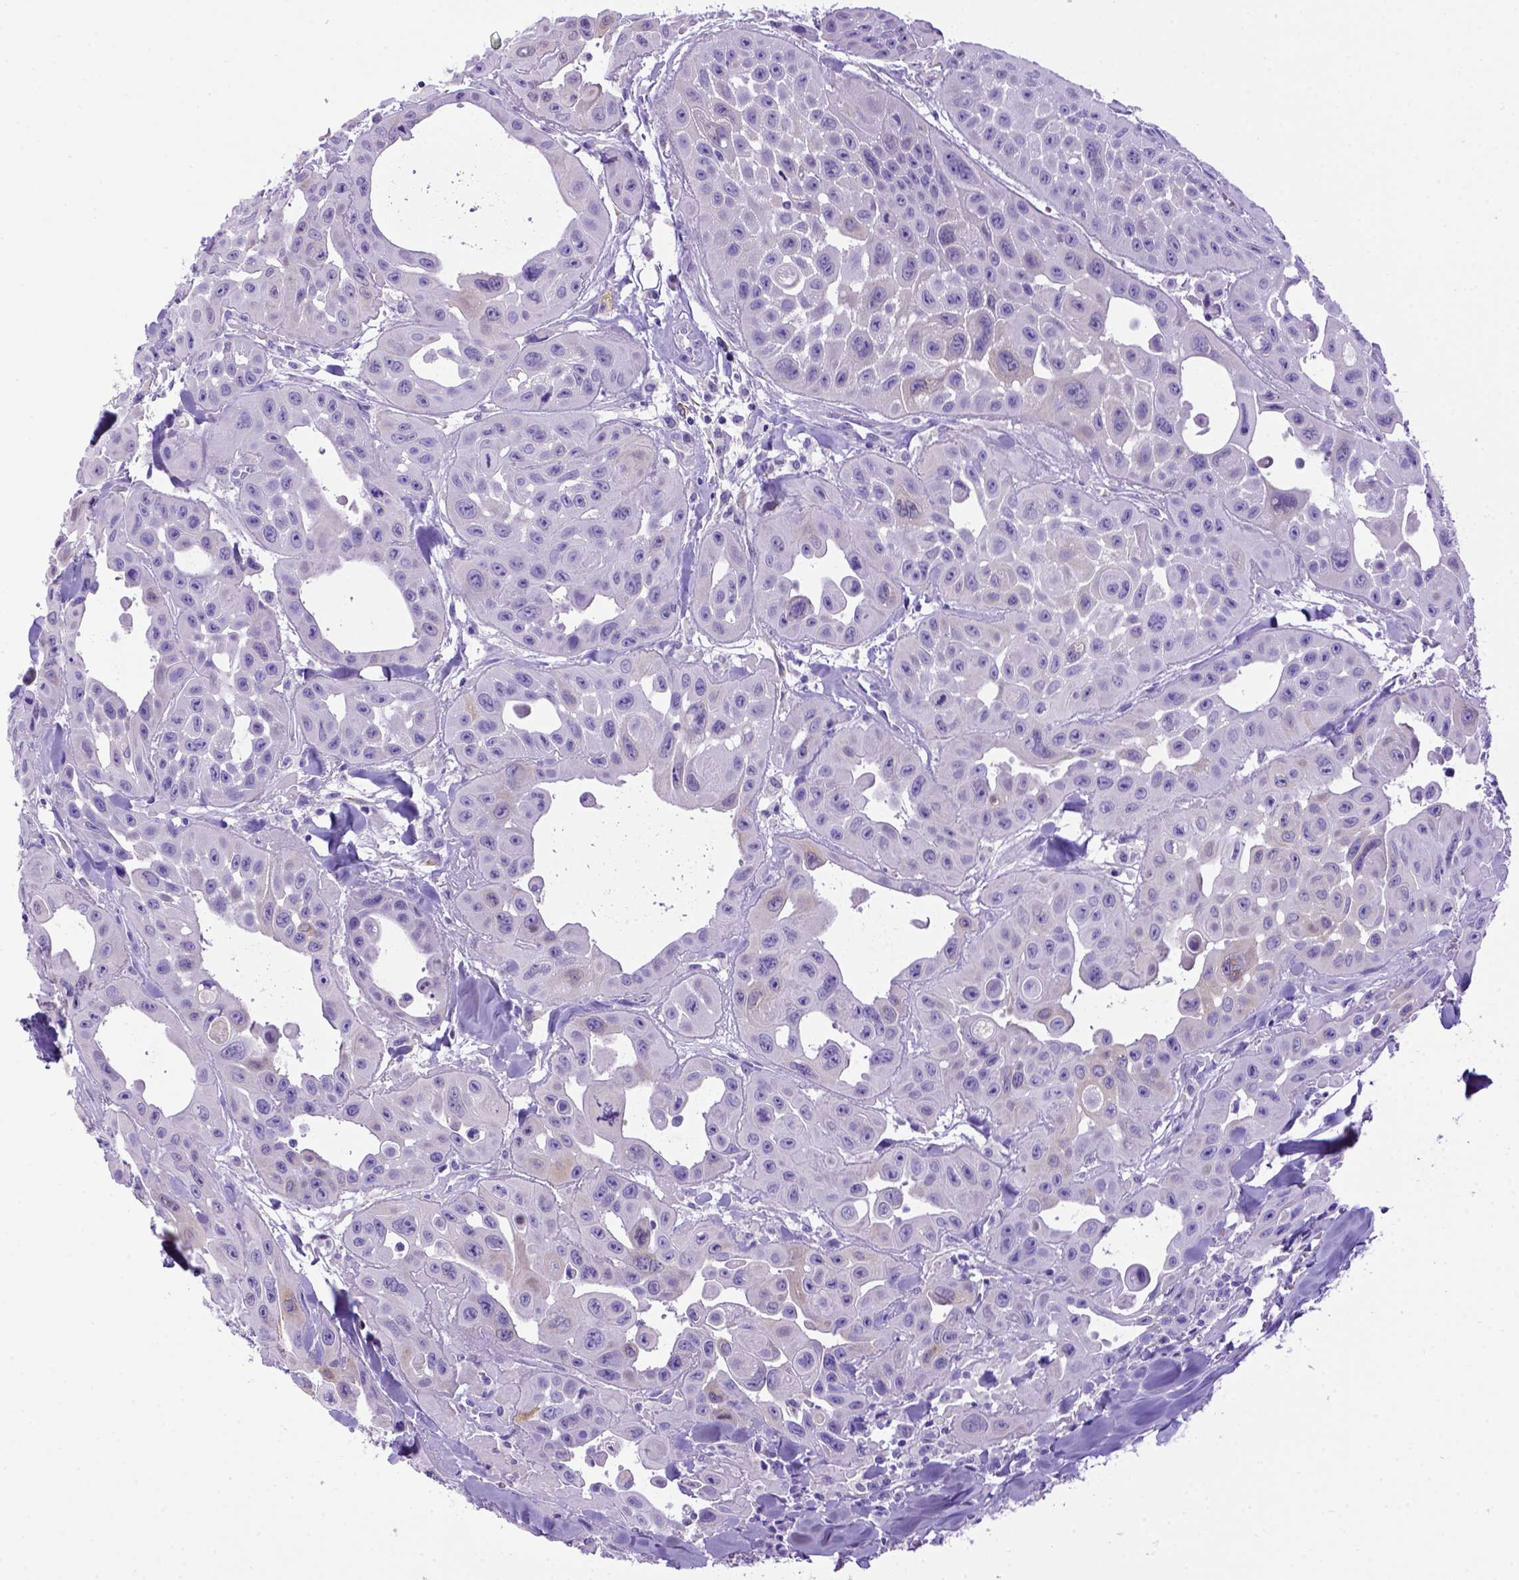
{"staining": {"intensity": "negative", "quantity": "none", "location": "none"}, "tissue": "head and neck cancer", "cell_type": "Tumor cells", "image_type": "cancer", "snomed": [{"axis": "morphology", "description": "Adenocarcinoma, NOS"}, {"axis": "topography", "description": "Head-Neck"}], "caption": "Immunohistochemistry (IHC) of human head and neck cancer (adenocarcinoma) displays no positivity in tumor cells.", "gene": "PTGES", "patient": {"sex": "male", "age": 73}}